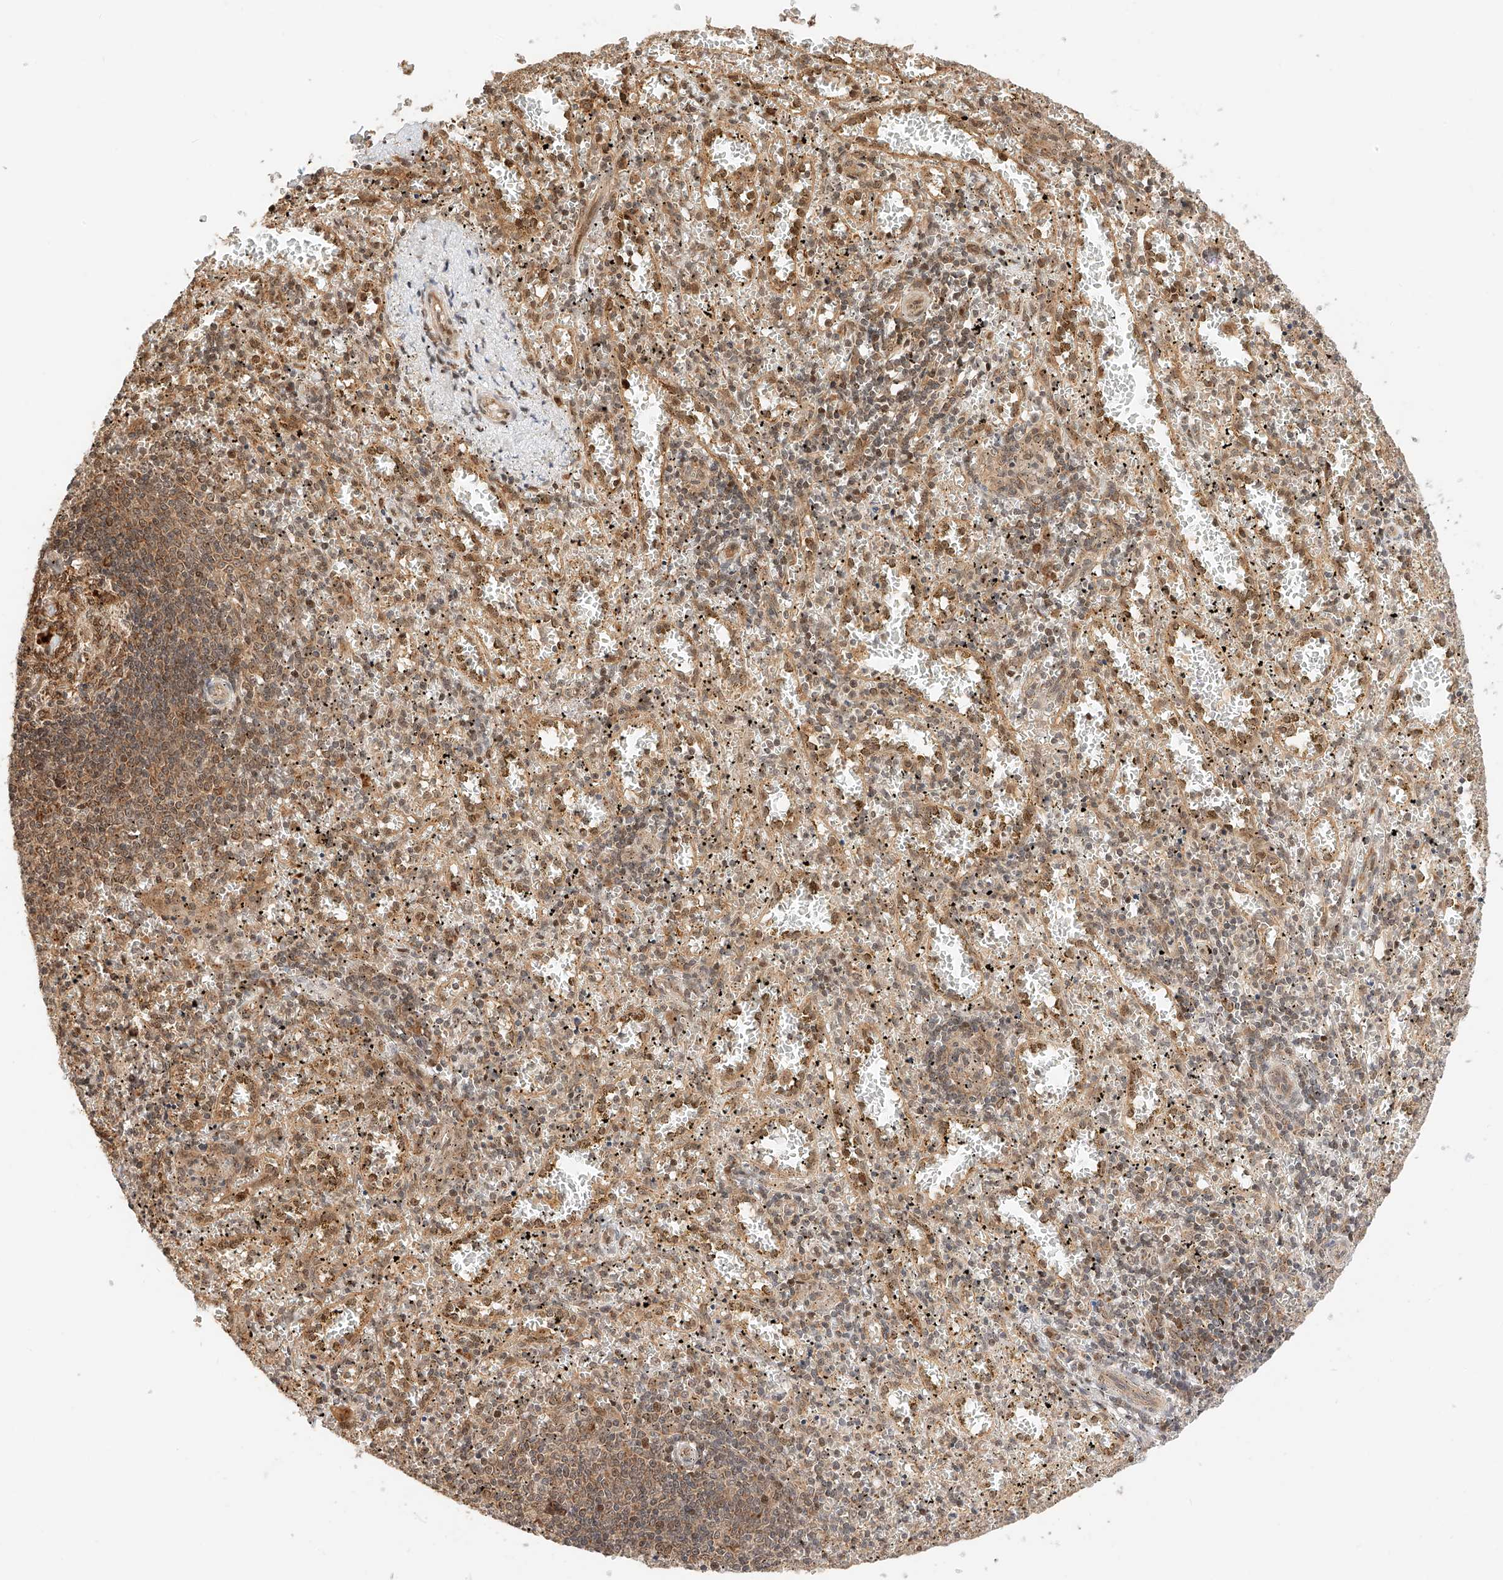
{"staining": {"intensity": "weak", "quantity": "<25%", "location": "nuclear"}, "tissue": "spleen", "cell_type": "Cells in red pulp", "image_type": "normal", "snomed": [{"axis": "morphology", "description": "Normal tissue, NOS"}, {"axis": "topography", "description": "Spleen"}], "caption": "Human spleen stained for a protein using immunohistochemistry (IHC) shows no positivity in cells in red pulp.", "gene": "EIF4H", "patient": {"sex": "male", "age": 11}}